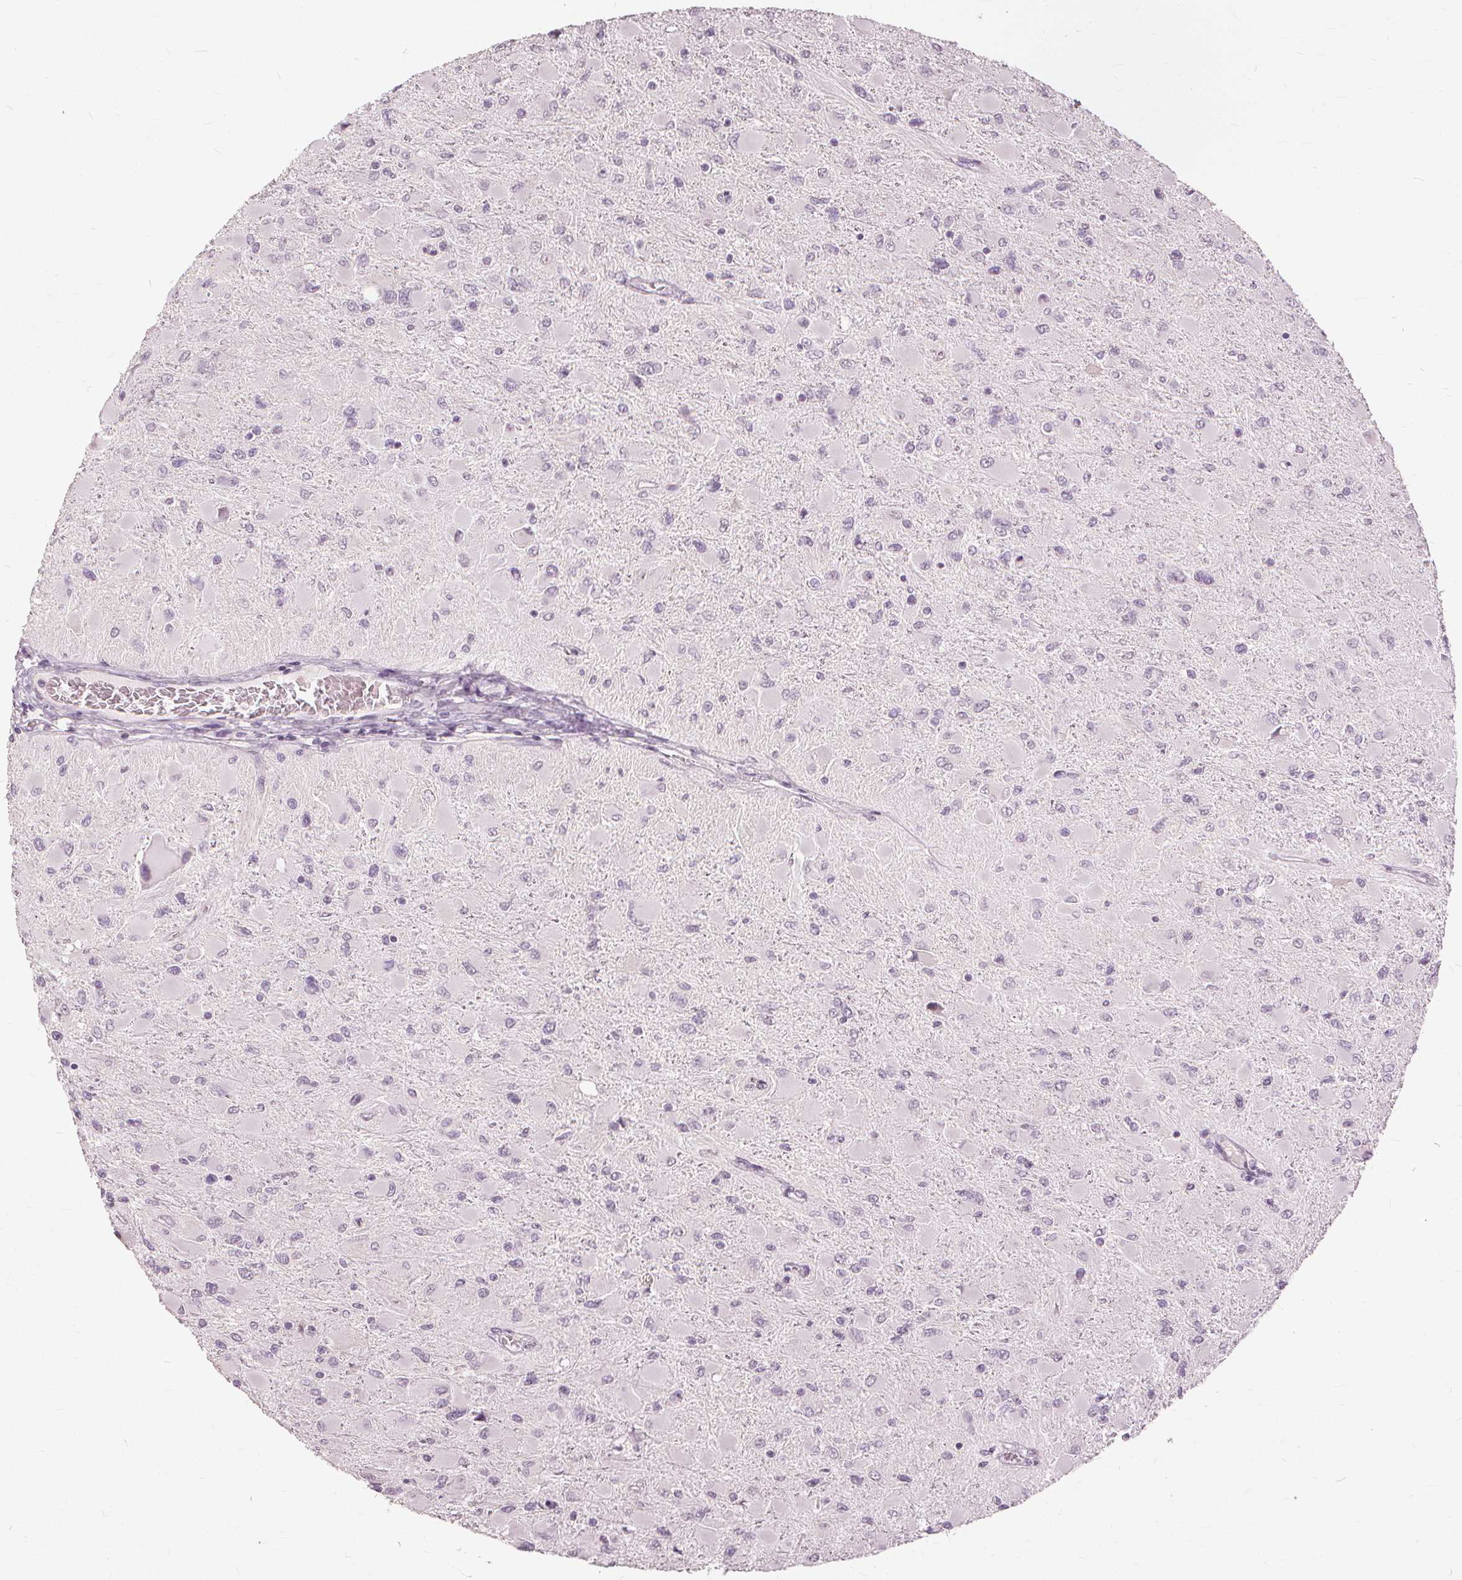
{"staining": {"intensity": "negative", "quantity": "none", "location": "none"}, "tissue": "glioma", "cell_type": "Tumor cells", "image_type": "cancer", "snomed": [{"axis": "morphology", "description": "Glioma, malignant, High grade"}, {"axis": "topography", "description": "Cerebral cortex"}], "caption": "Tumor cells are negative for brown protein staining in glioma.", "gene": "SFTPD", "patient": {"sex": "female", "age": 36}}